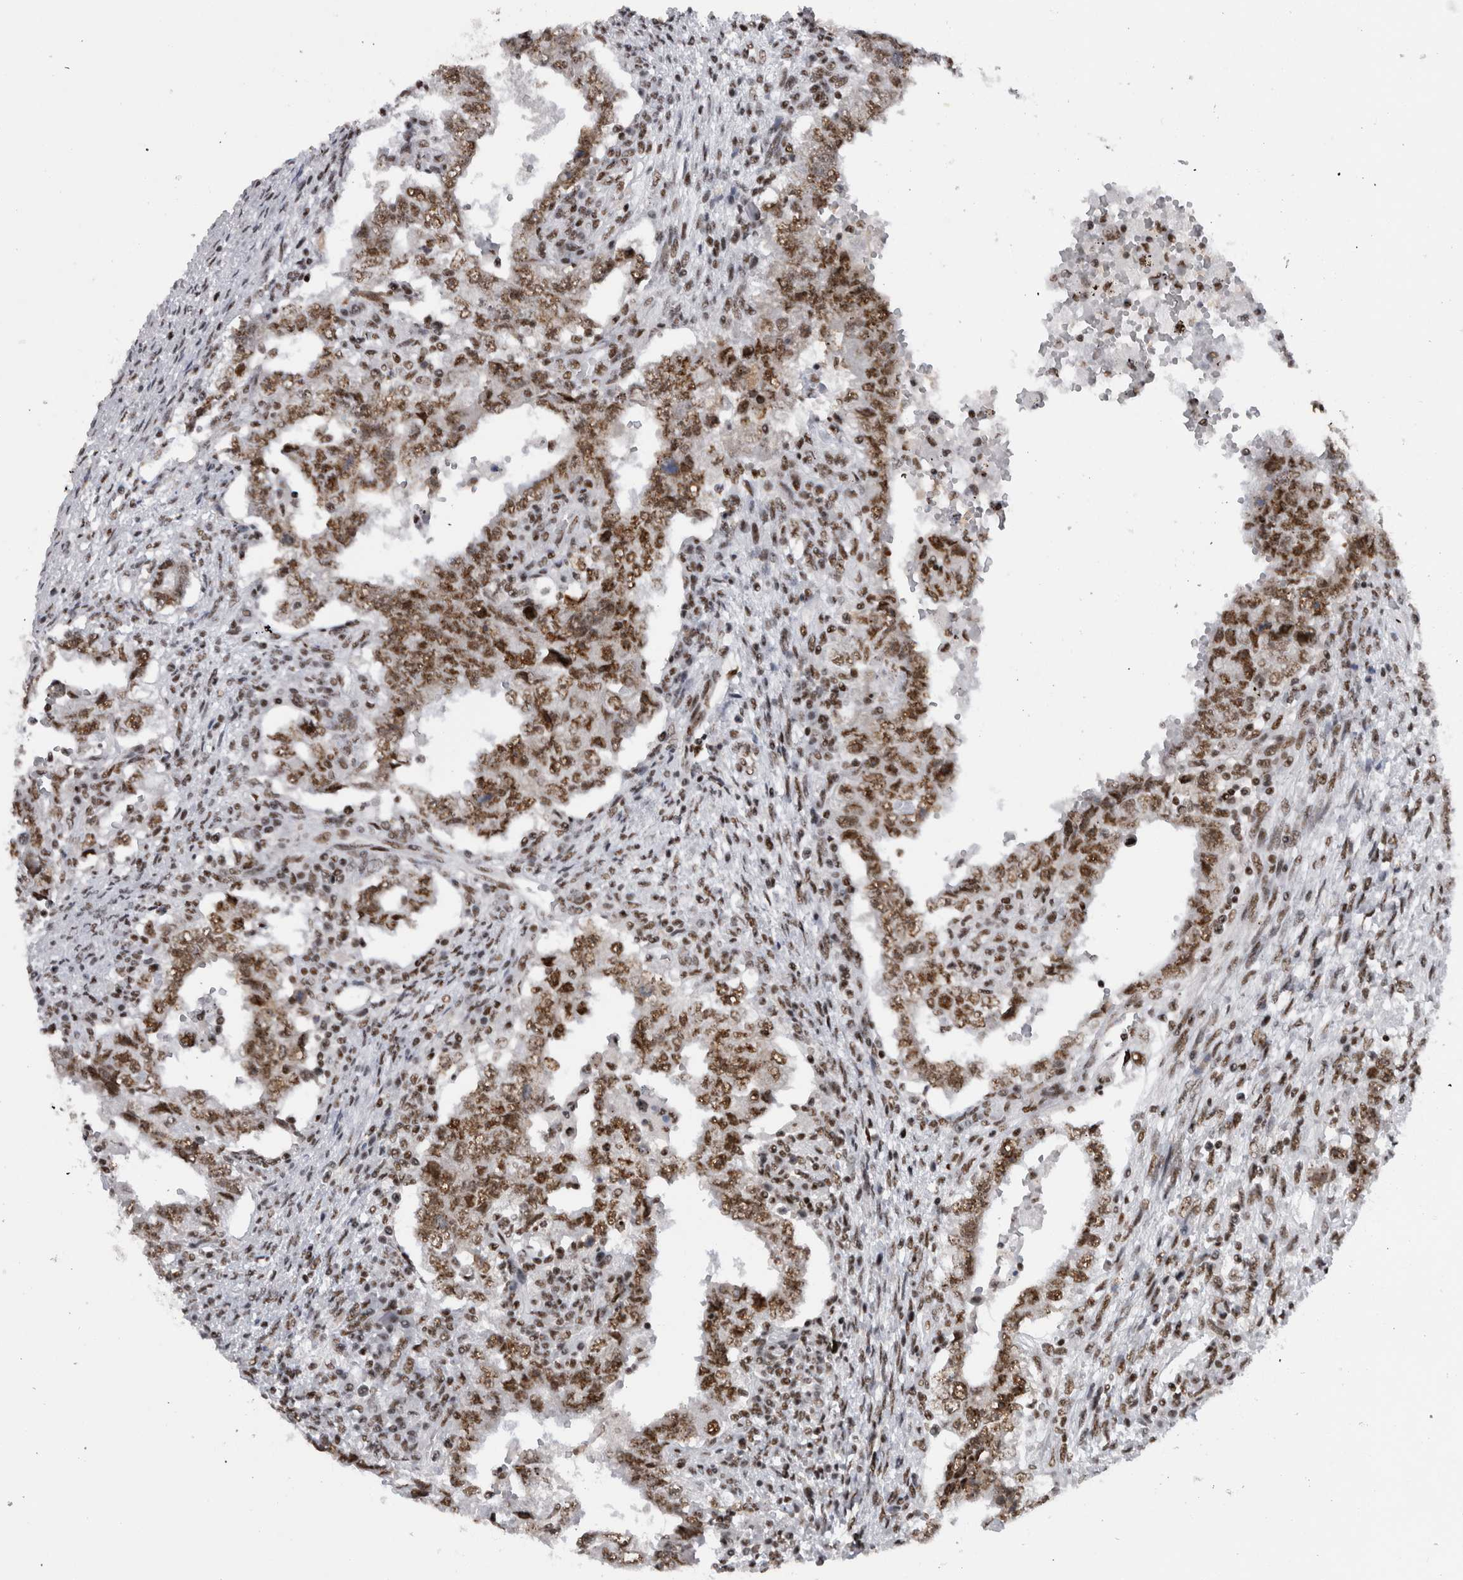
{"staining": {"intensity": "moderate", "quantity": ">75%", "location": "nuclear"}, "tissue": "testis cancer", "cell_type": "Tumor cells", "image_type": "cancer", "snomed": [{"axis": "morphology", "description": "Carcinoma, Embryonal, NOS"}, {"axis": "topography", "description": "Testis"}], "caption": "Testis embryonal carcinoma stained with immunohistochemistry shows moderate nuclear positivity in about >75% of tumor cells. The protein is shown in brown color, while the nuclei are stained blue.", "gene": "CDK11A", "patient": {"sex": "male", "age": 26}}